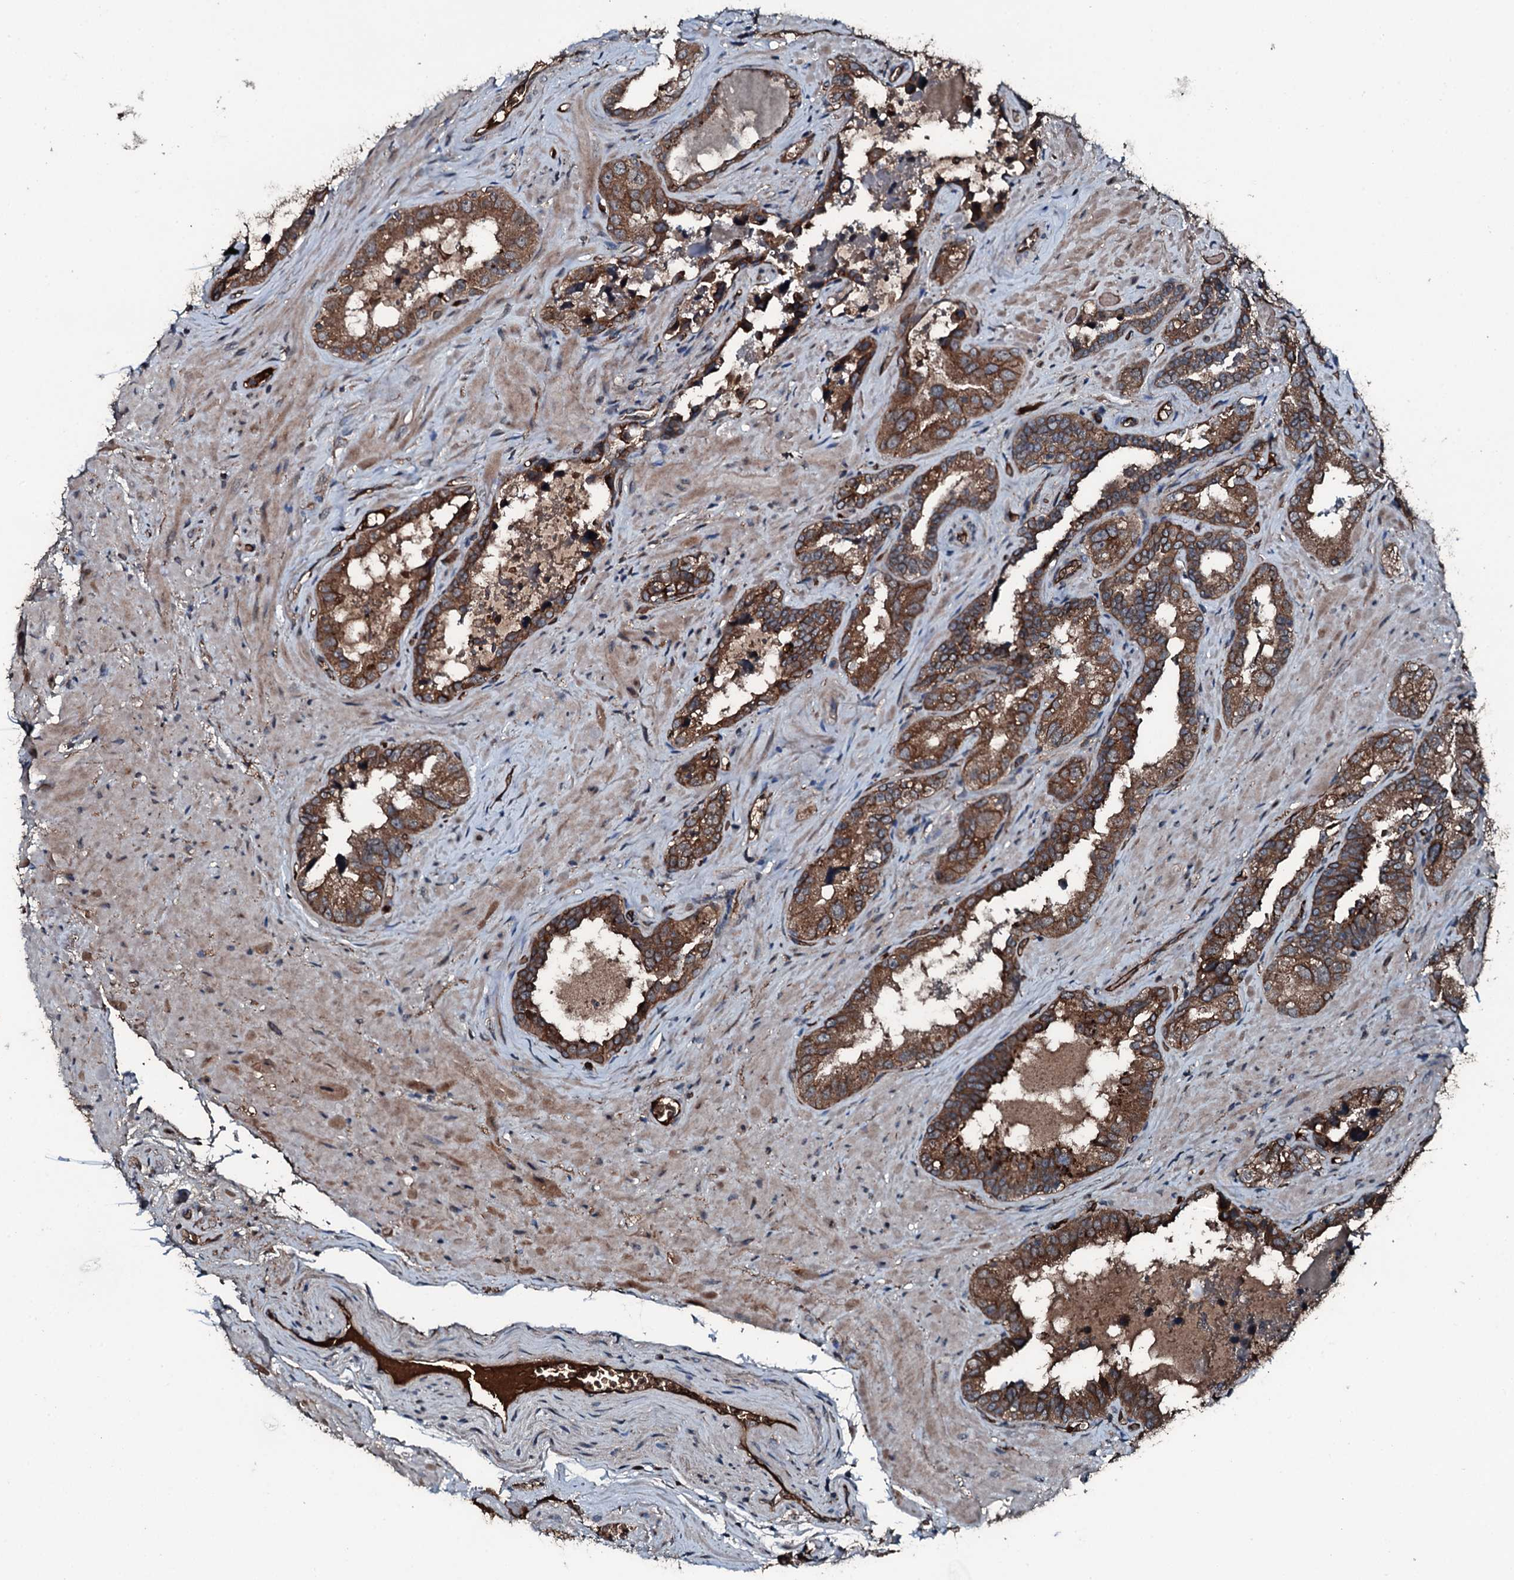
{"staining": {"intensity": "moderate", "quantity": ">75%", "location": "cytoplasmic/membranous"}, "tissue": "seminal vesicle", "cell_type": "Glandular cells", "image_type": "normal", "snomed": [{"axis": "morphology", "description": "Normal tissue, NOS"}, {"axis": "topography", "description": "Seminal veicle"}, {"axis": "topography", "description": "Peripheral nerve tissue"}], "caption": "DAB immunohistochemical staining of normal seminal vesicle demonstrates moderate cytoplasmic/membranous protein expression in about >75% of glandular cells. (DAB IHC, brown staining for protein, blue staining for nuclei).", "gene": "TRIM7", "patient": {"sex": "male", "age": 67}}